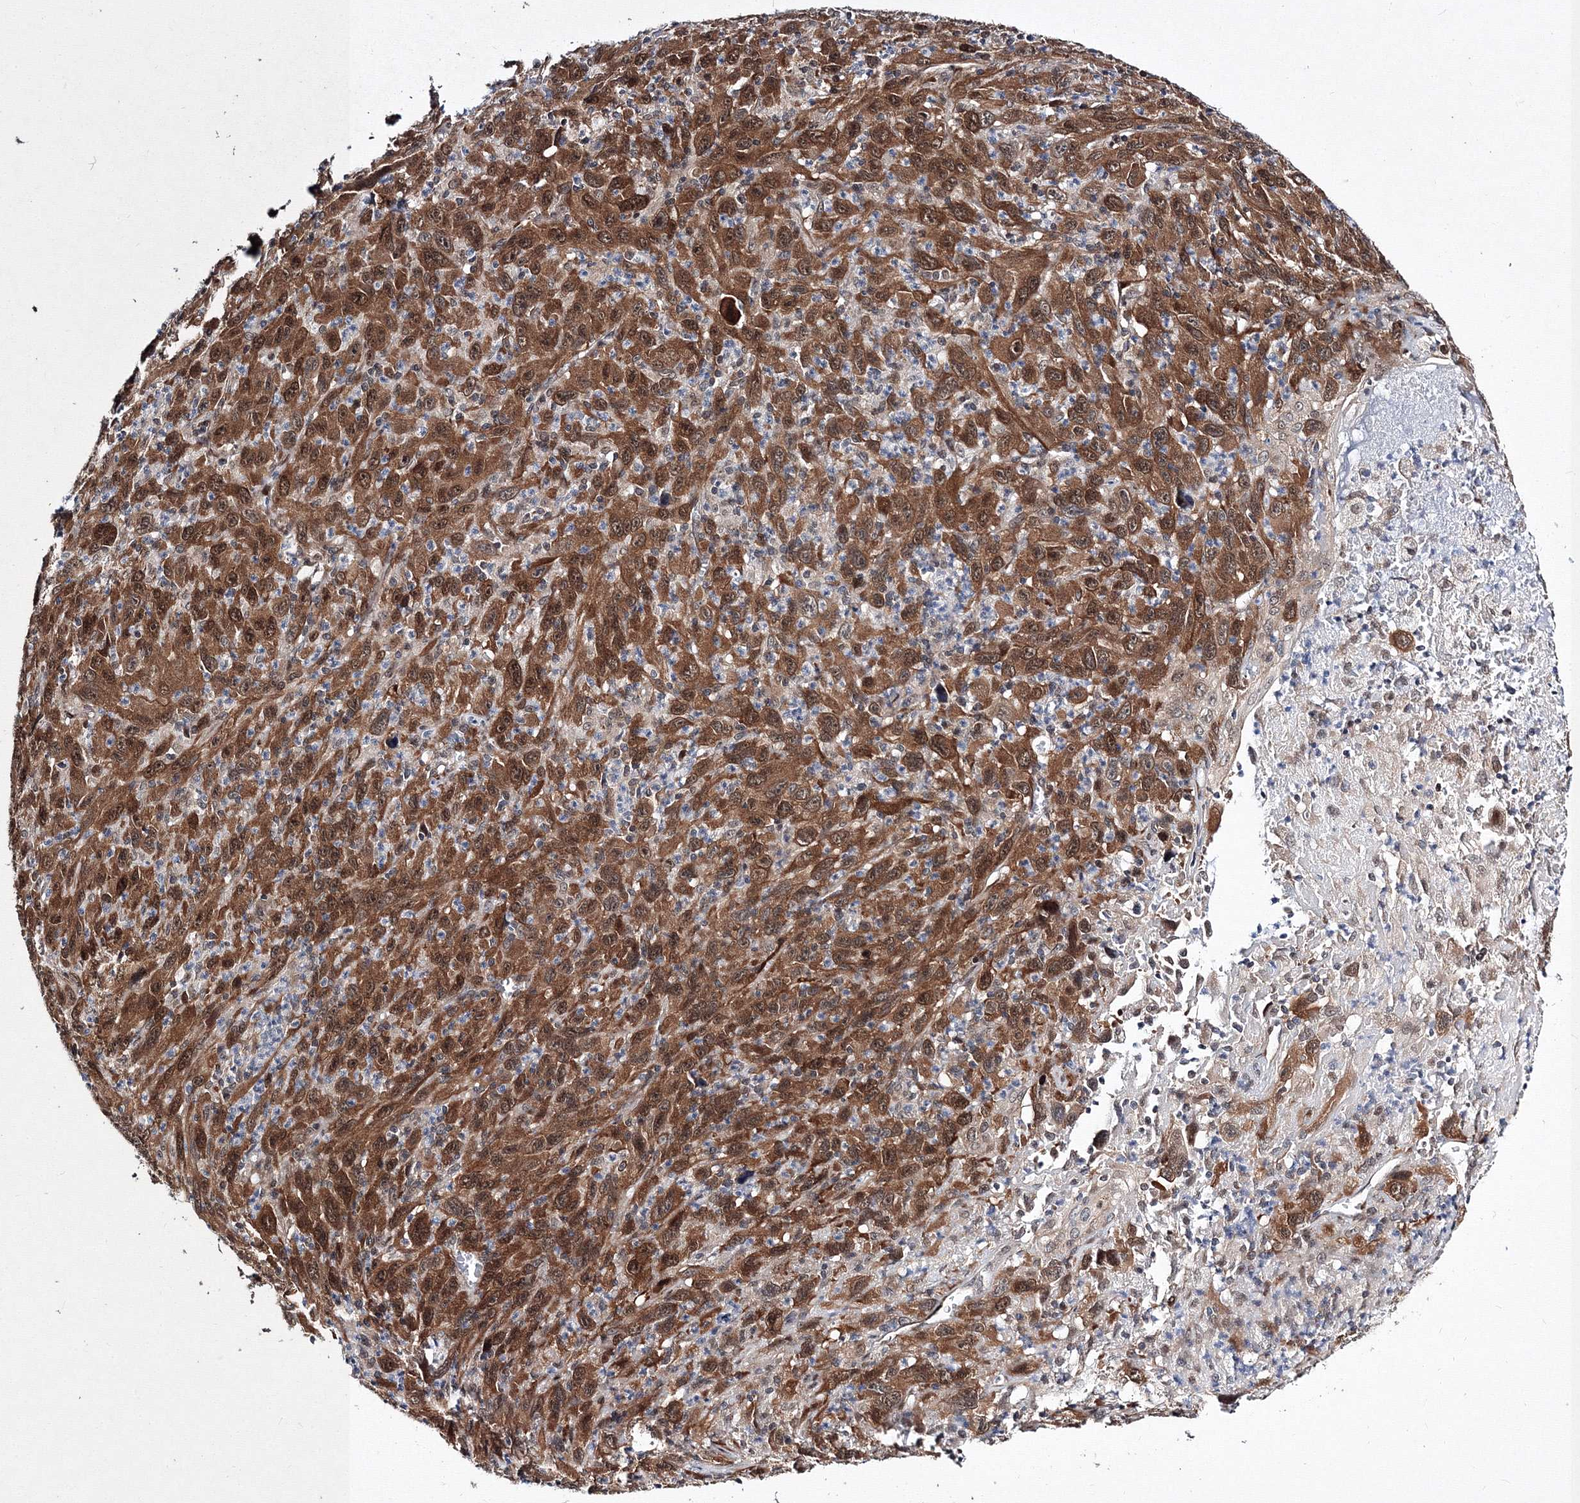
{"staining": {"intensity": "strong", "quantity": ">75%", "location": "cytoplasmic/membranous,nuclear"}, "tissue": "melanoma", "cell_type": "Tumor cells", "image_type": "cancer", "snomed": [{"axis": "morphology", "description": "Malignant melanoma, Metastatic site"}, {"axis": "topography", "description": "Skin"}], "caption": "Immunohistochemical staining of human melanoma exhibits high levels of strong cytoplasmic/membranous and nuclear positivity in about >75% of tumor cells. The protein of interest is stained brown, and the nuclei are stained in blue (DAB (3,3'-diaminobenzidine) IHC with brightfield microscopy, high magnification).", "gene": "GPN1", "patient": {"sex": "female", "age": 56}}